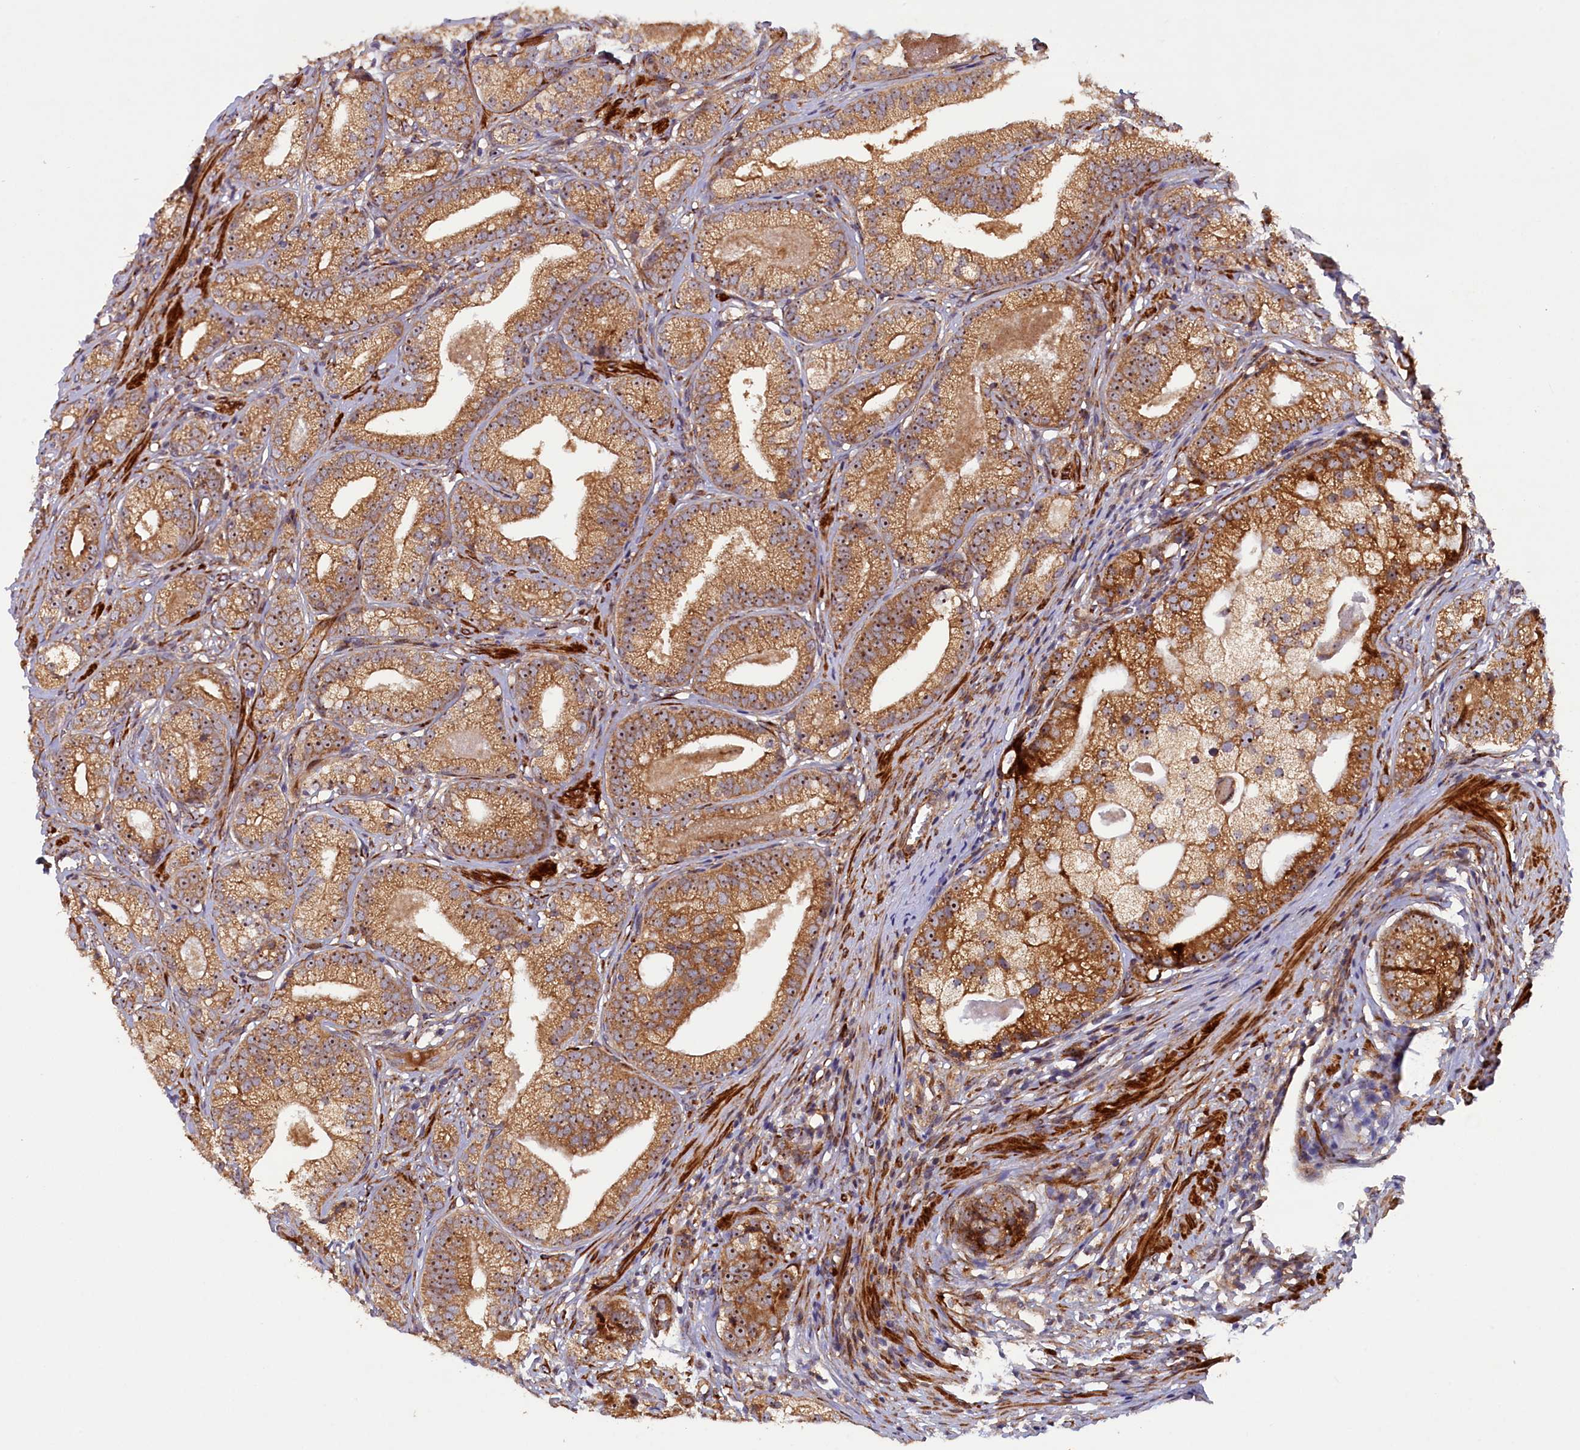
{"staining": {"intensity": "moderate", "quantity": ">75%", "location": "cytoplasmic/membranous,nuclear"}, "tissue": "prostate cancer", "cell_type": "Tumor cells", "image_type": "cancer", "snomed": [{"axis": "morphology", "description": "Adenocarcinoma, High grade"}, {"axis": "topography", "description": "Prostate"}], "caption": "A high-resolution micrograph shows immunohistochemistry staining of prostate cancer, which displays moderate cytoplasmic/membranous and nuclear staining in approximately >75% of tumor cells.", "gene": "ARRDC4", "patient": {"sex": "male", "age": 69}}